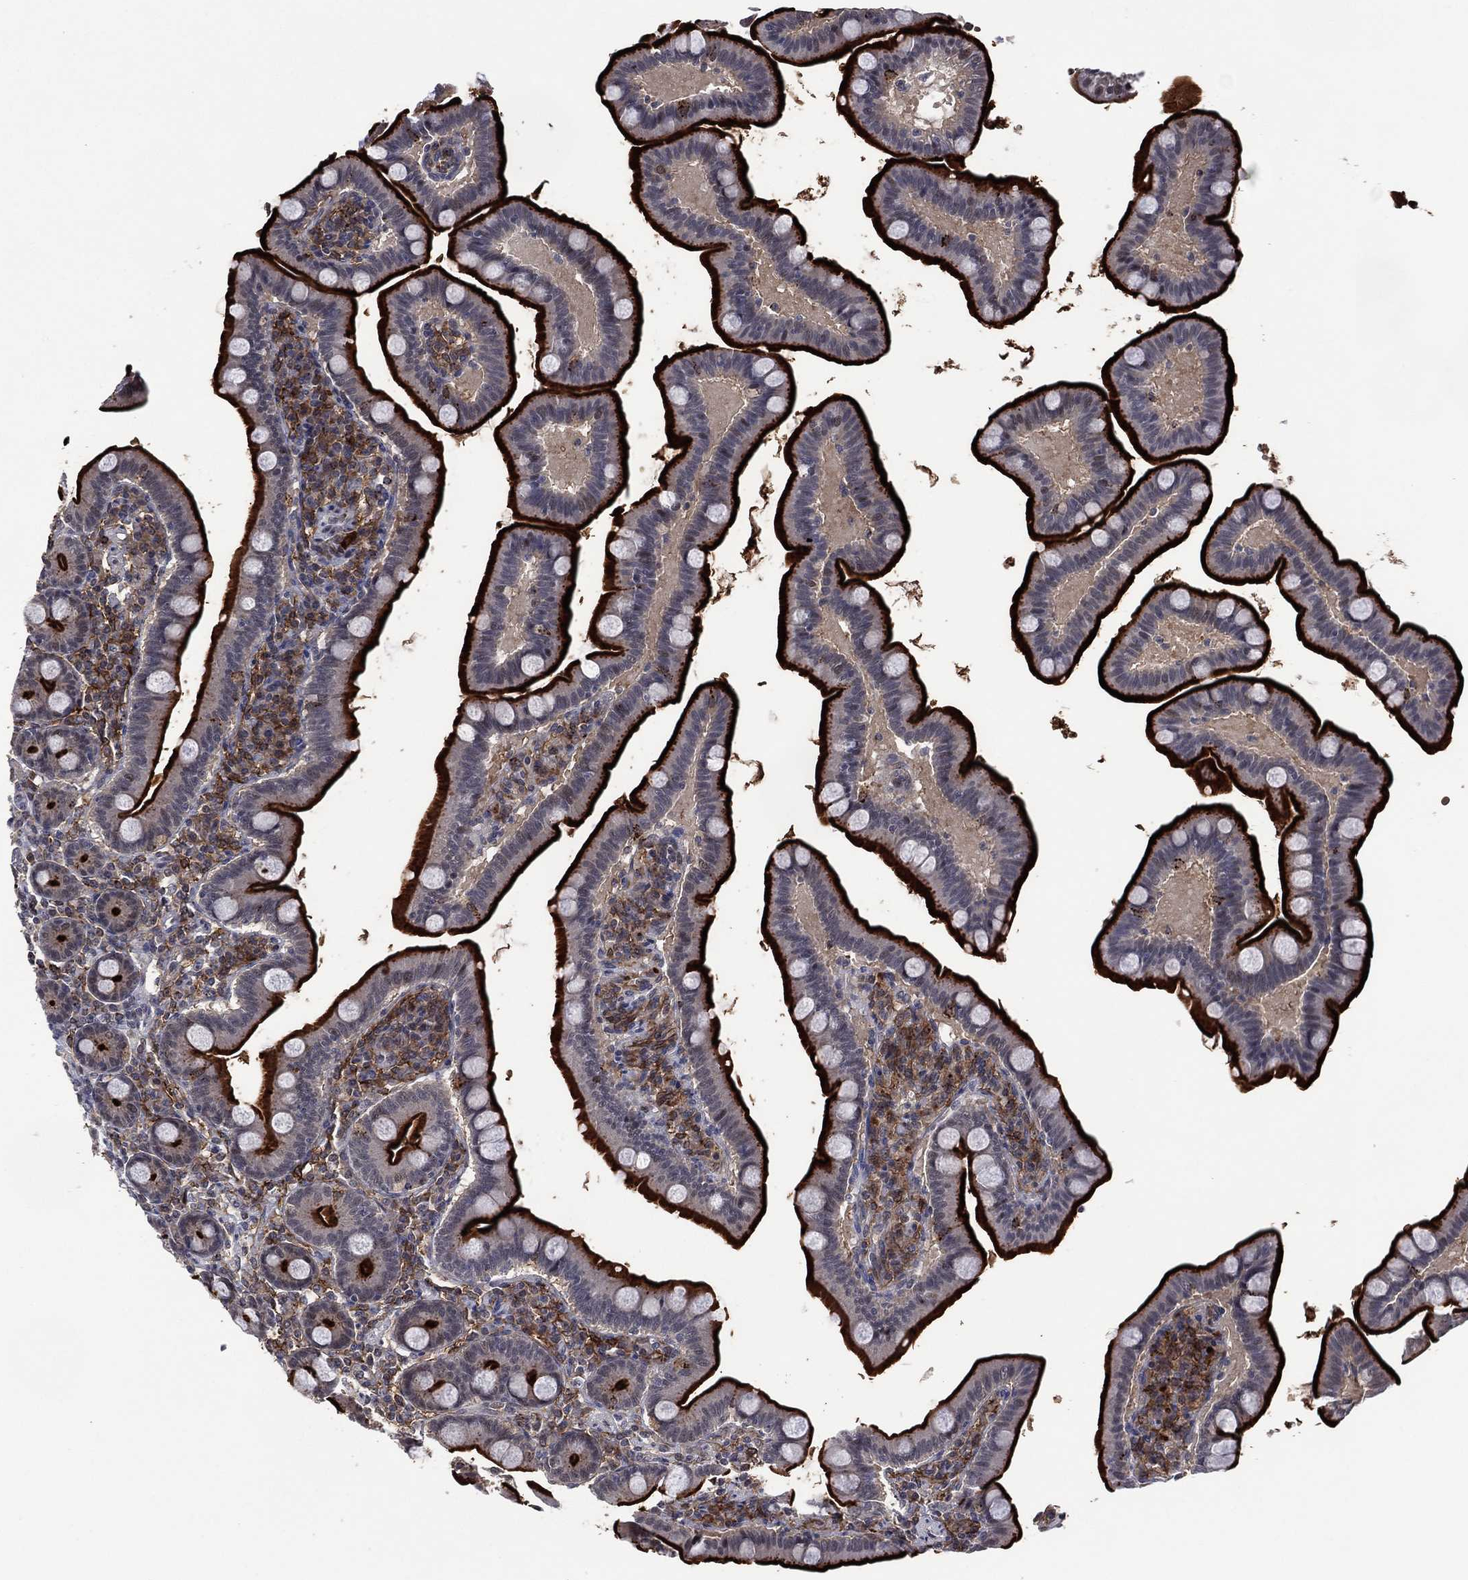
{"staining": {"intensity": "strong", "quantity": ">75%", "location": "cytoplasmic/membranous"}, "tissue": "small intestine", "cell_type": "Glandular cells", "image_type": "normal", "snomed": [{"axis": "morphology", "description": "Normal tissue, NOS"}, {"axis": "topography", "description": "Small intestine"}], "caption": "Strong cytoplasmic/membranous expression for a protein is appreciated in about >75% of glandular cells of normal small intestine using immunohistochemistry.", "gene": "DPP4", "patient": {"sex": "male", "age": 66}}